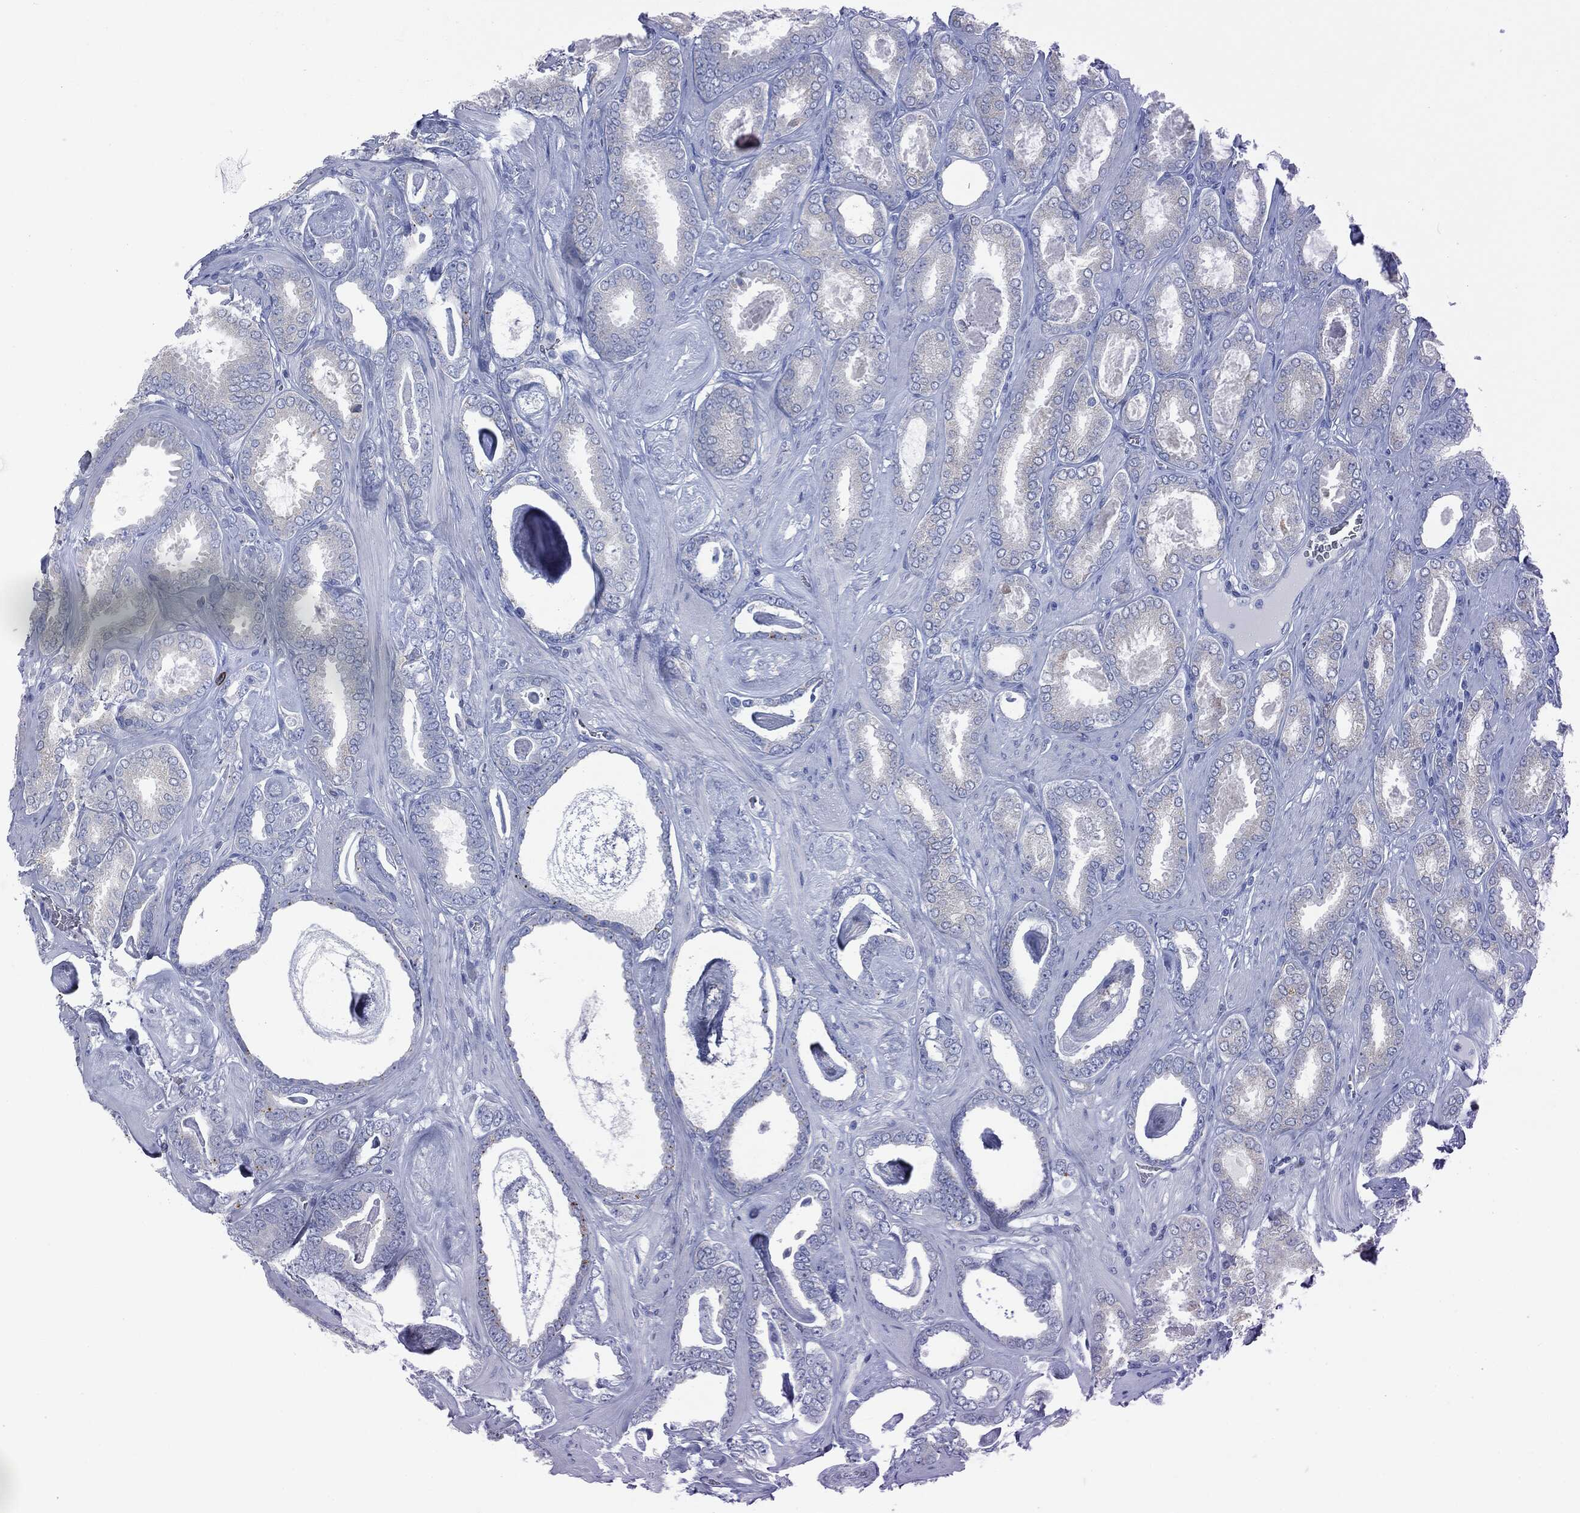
{"staining": {"intensity": "negative", "quantity": "none", "location": "none"}, "tissue": "prostate cancer", "cell_type": "Tumor cells", "image_type": "cancer", "snomed": [{"axis": "morphology", "description": "Adenocarcinoma, High grade"}, {"axis": "topography", "description": "Prostate"}], "caption": "IHC image of prostate cancer stained for a protein (brown), which reveals no positivity in tumor cells. (DAB IHC, high magnification).", "gene": "CAV3", "patient": {"sex": "male", "age": 63}}